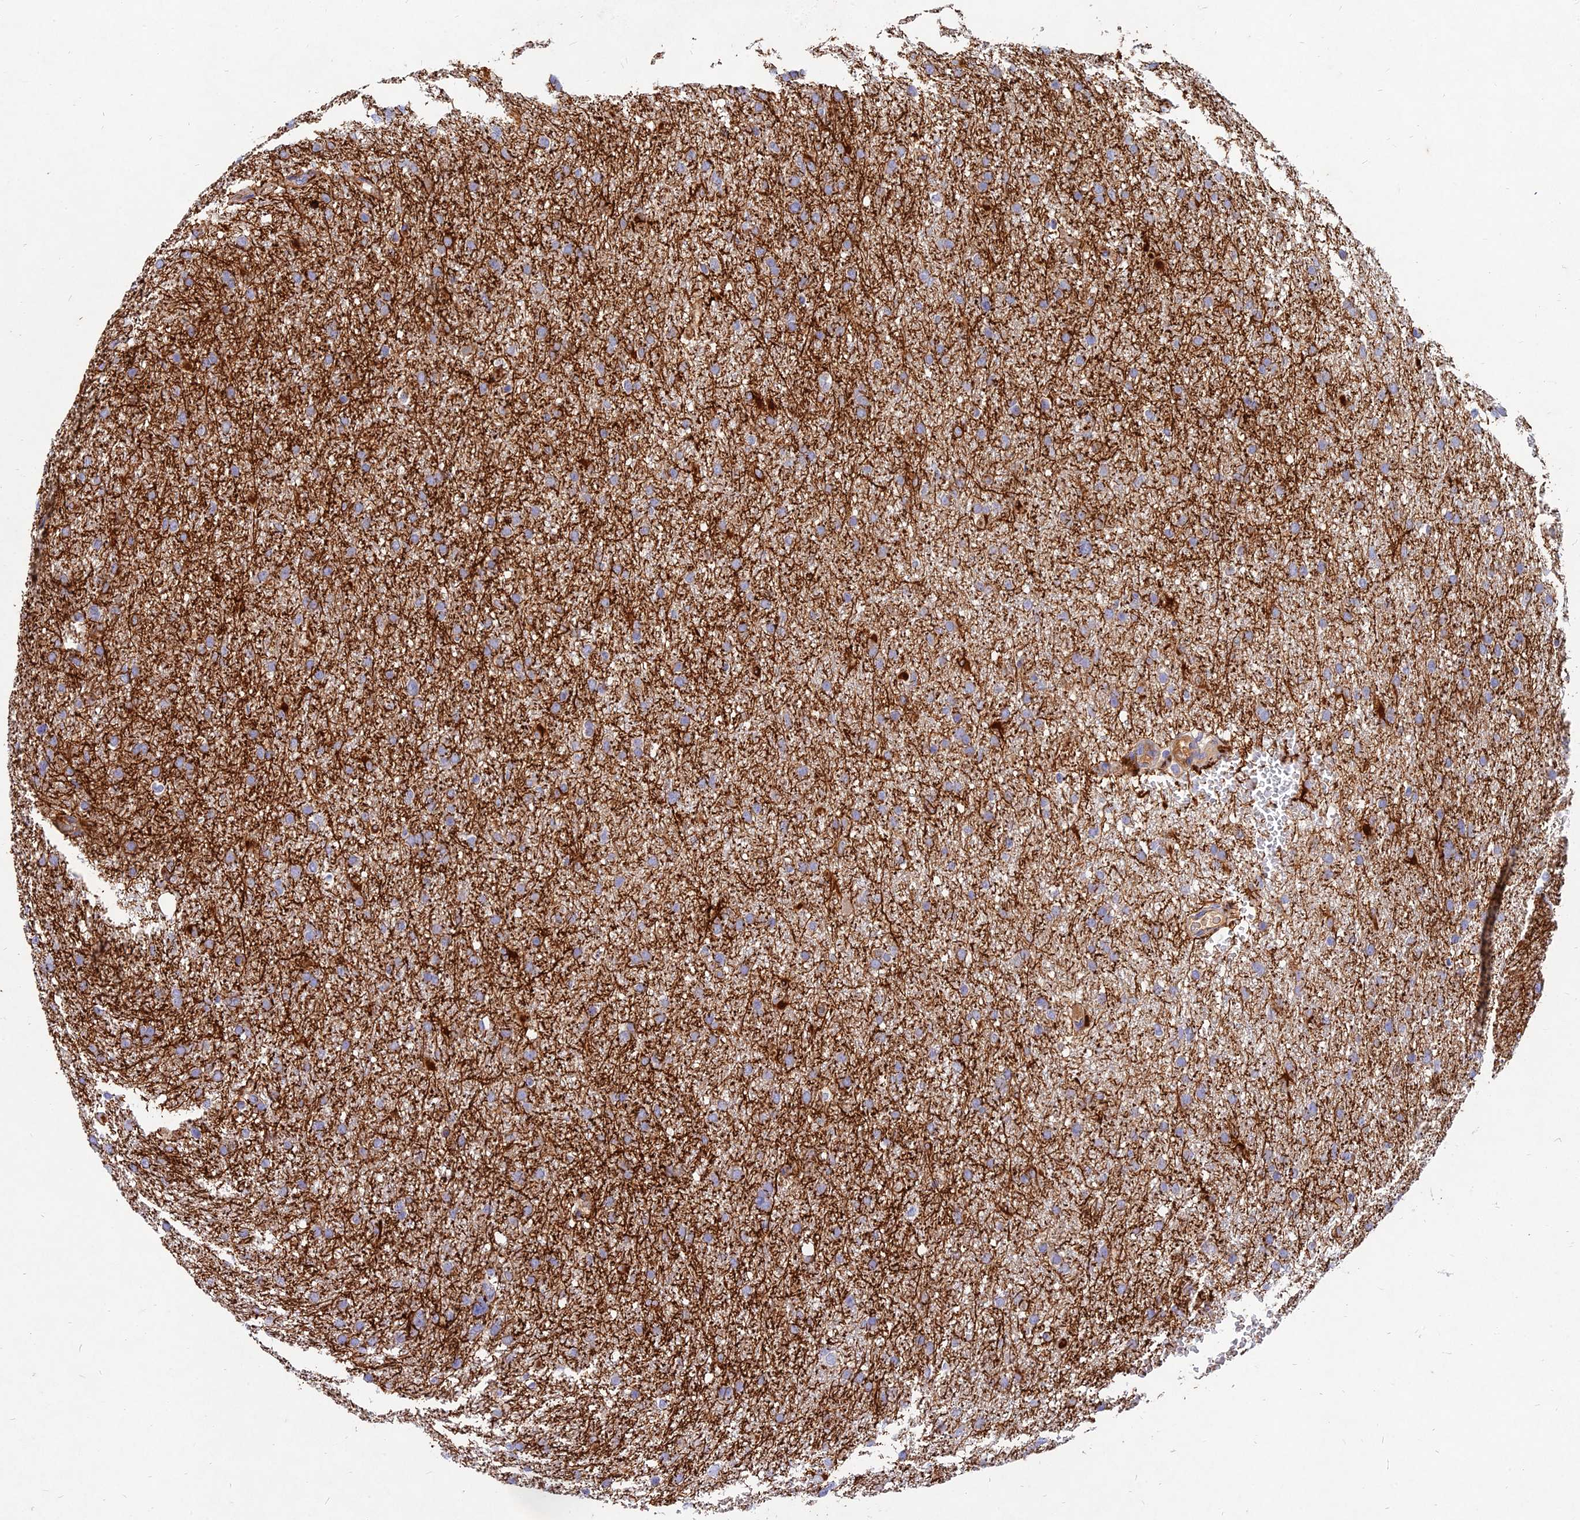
{"staining": {"intensity": "strong", "quantity": "<25%", "location": "cytoplasmic/membranous"}, "tissue": "glioma", "cell_type": "Tumor cells", "image_type": "cancer", "snomed": [{"axis": "morphology", "description": "Glioma, malignant, High grade"}, {"axis": "topography", "description": "Cerebral cortex"}], "caption": "Immunohistochemical staining of human malignant glioma (high-grade) shows strong cytoplasmic/membranous protein positivity in approximately <25% of tumor cells. (brown staining indicates protein expression, while blue staining denotes nuclei).", "gene": "MROH1", "patient": {"sex": "female", "age": 36}}